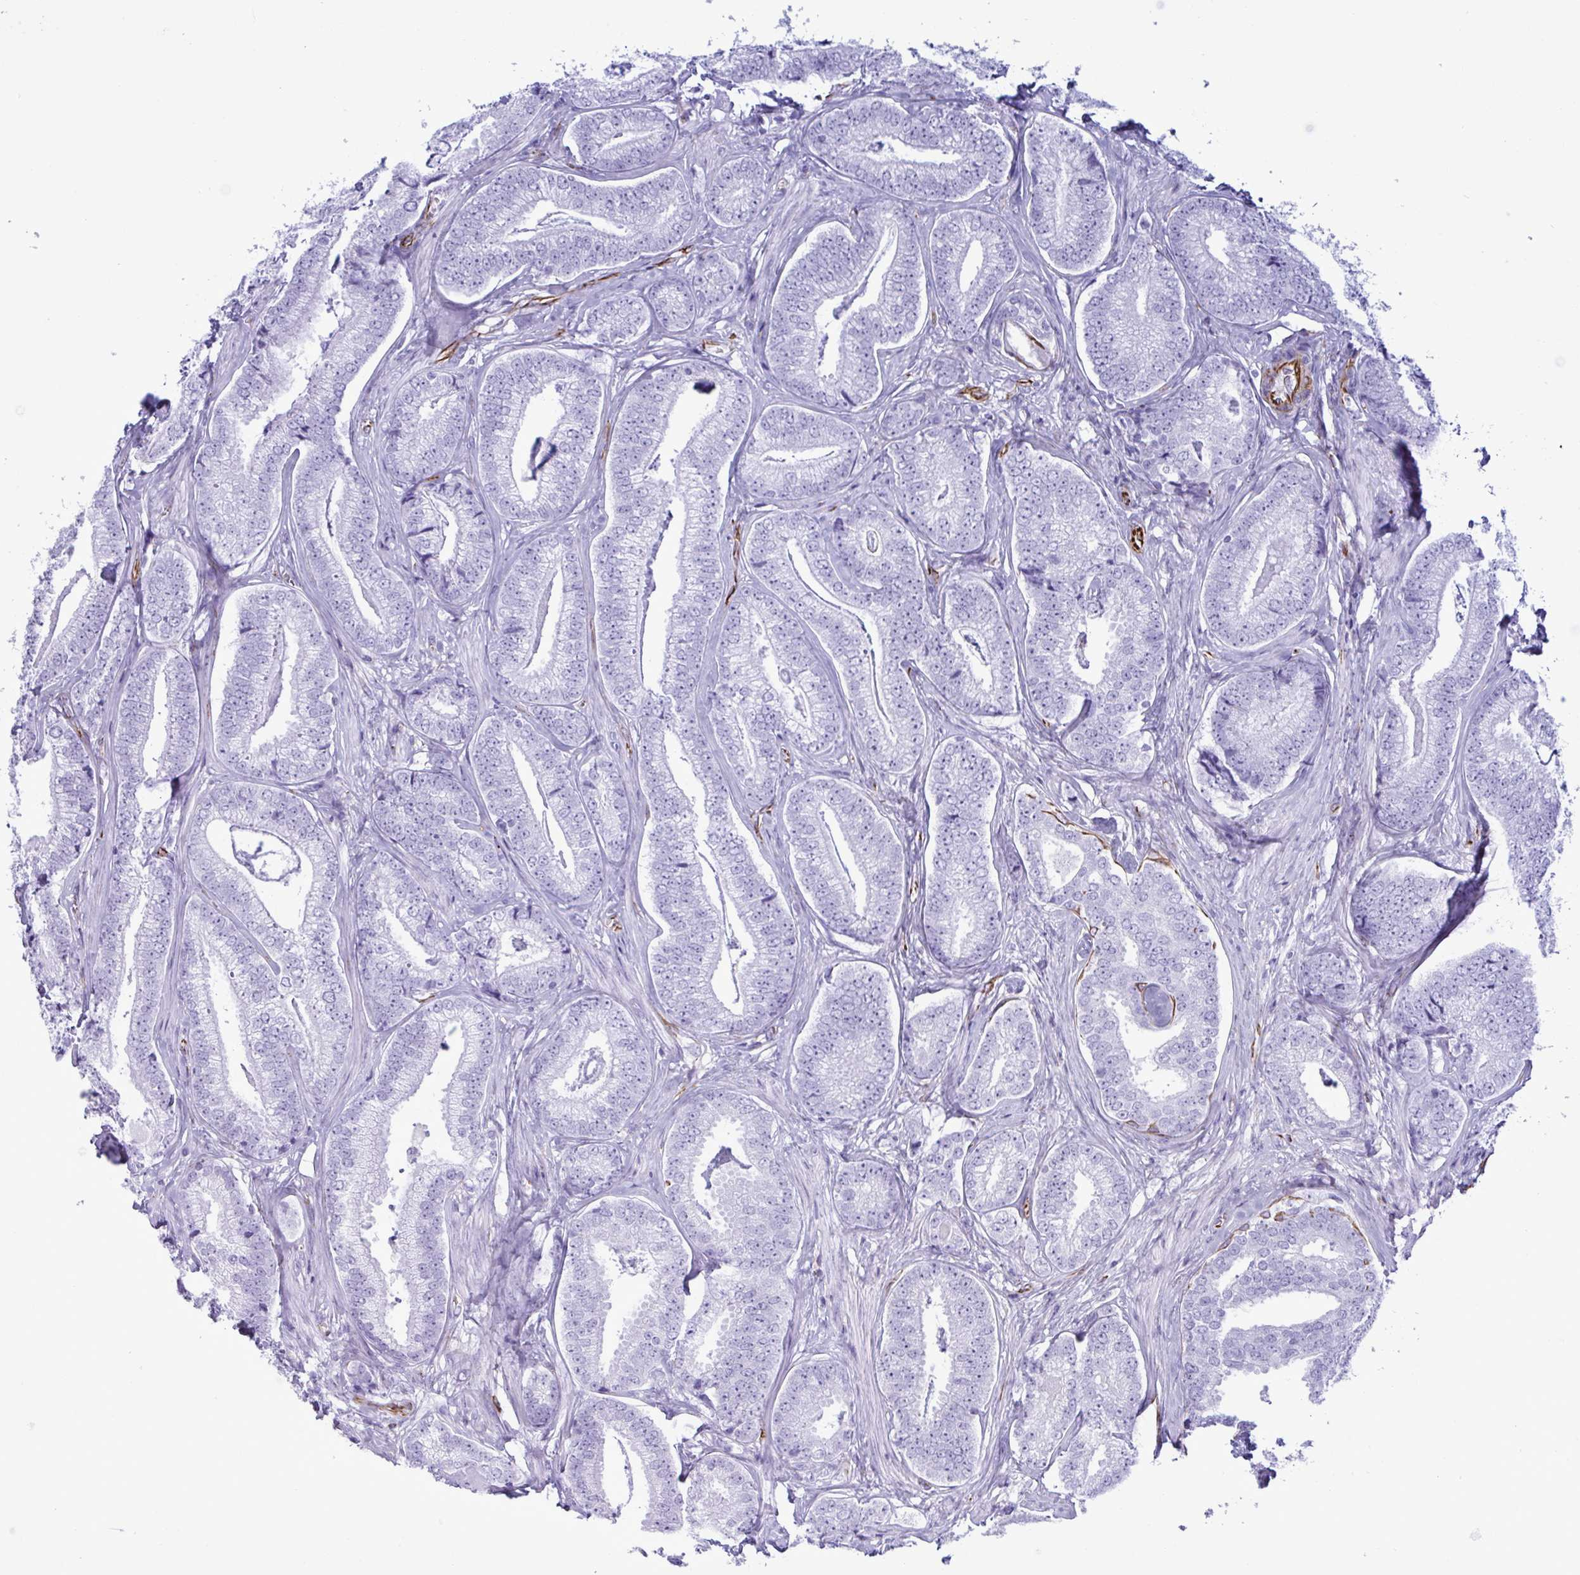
{"staining": {"intensity": "negative", "quantity": "none", "location": "none"}, "tissue": "prostate cancer", "cell_type": "Tumor cells", "image_type": "cancer", "snomed": [{"axis": "morphology", "description": "Adenocarcinoma, Low grade"}, {"axis": "topography", "description": "Prostate"}], "caption": "Micrograph shows no protein positivity in tumor cells of prostate cancer (adenocarcinoma (low-grade)) tissue. Brightfield microscopy of immunohistochemistry stained with DAB (3,3'-diaminobenzidine) (brown) and hematoxylin (blue), captured at high magnification.", "gene": "SMAD5", "patient": {"sex": "male", "age": 63}}